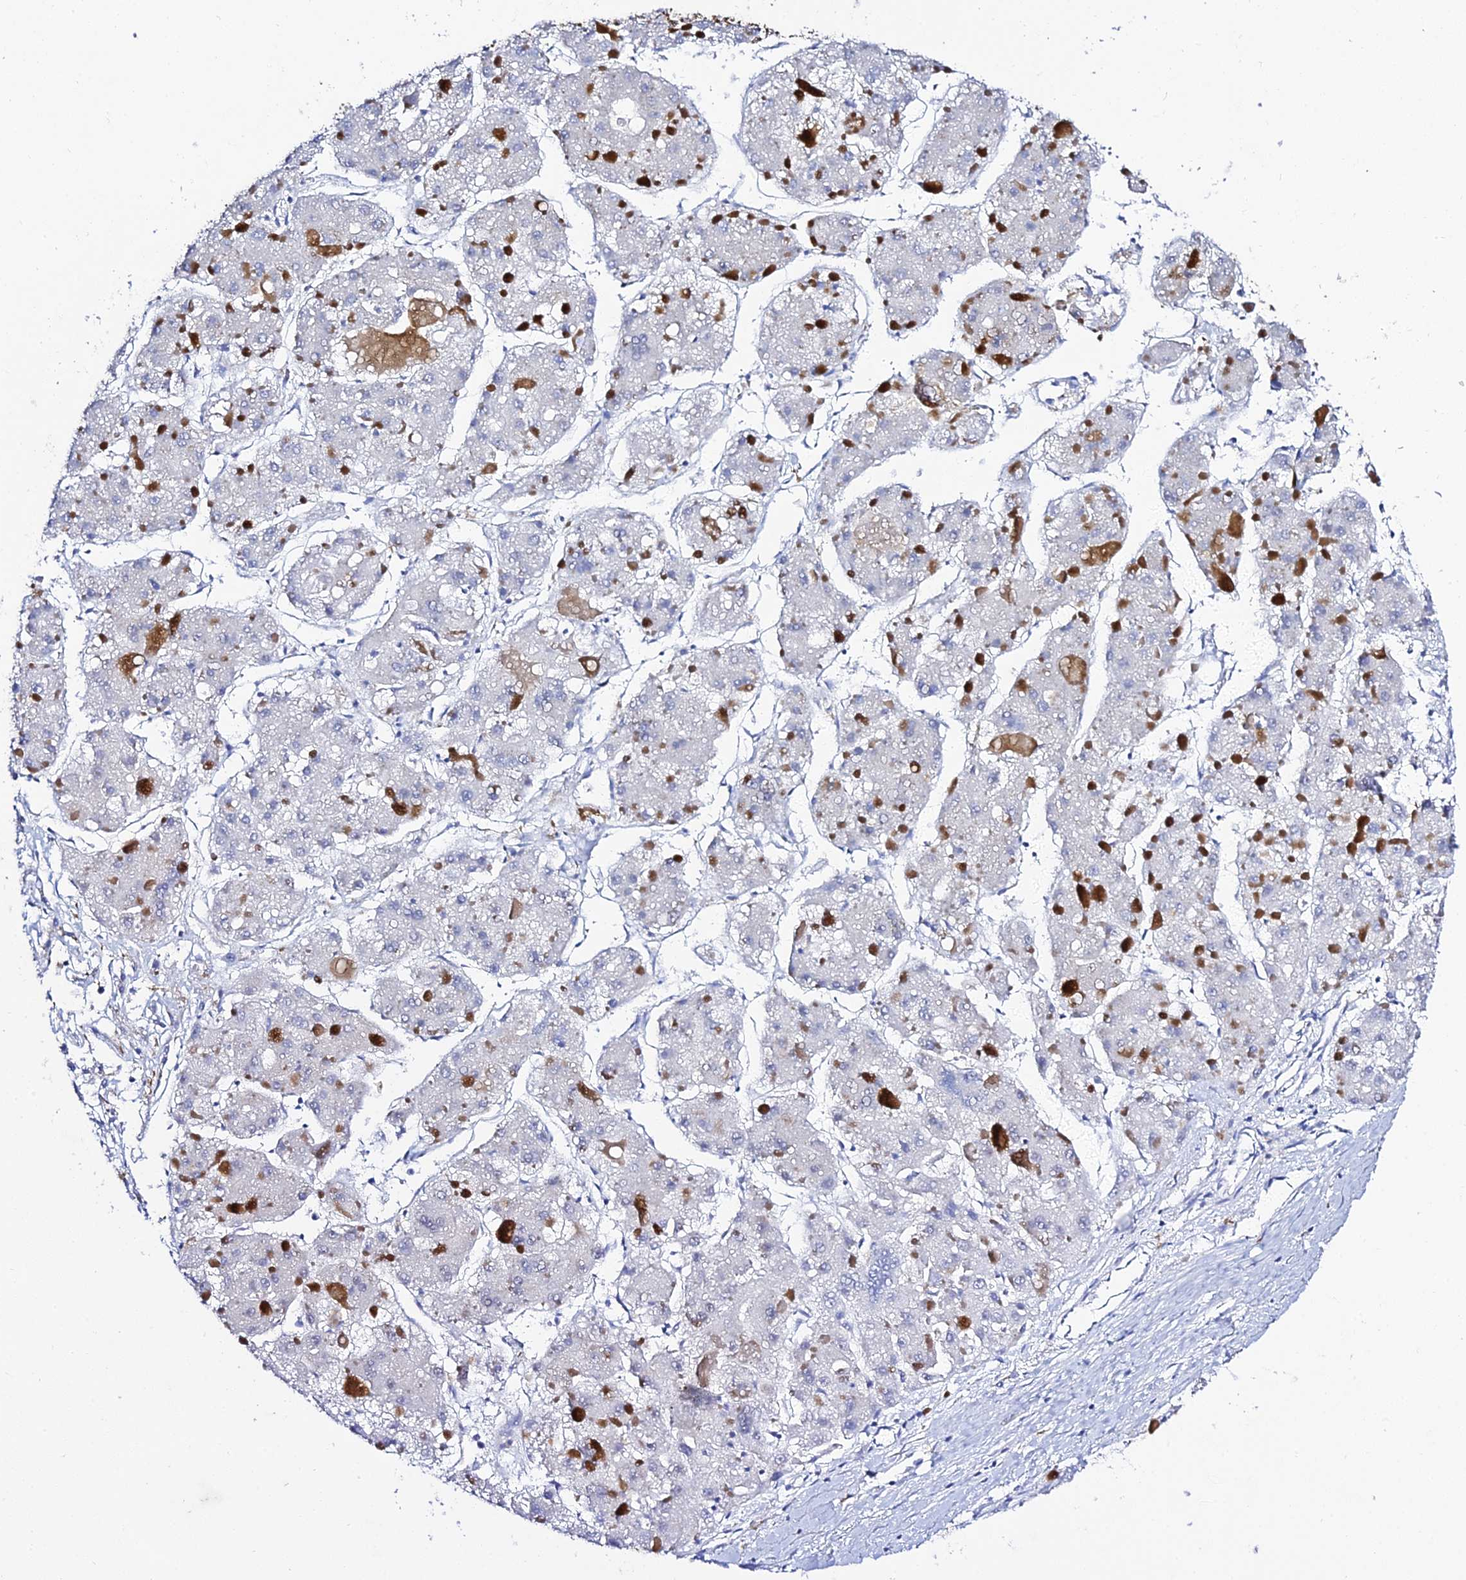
{"staining": {"intensity": "negative", "quantity": "none", "location": "none"}, "tissue": "liver cancer", "cell_type": "Tumor cells", "image_type": "cancer", "snomed": [{"axis": "morphology", "description": "Carcinoma, Hepatocellular, NOS"}, {"axis": "topography", "description": "Liver"}], "caption": "High power microscopy image of an immunohistochemistry micrograph of liver hepatocellular carcinoma, revealing no significant expression in tumor cells.", "gene": "POFUT2", "patient": {"sex": "female", "age": 73}}